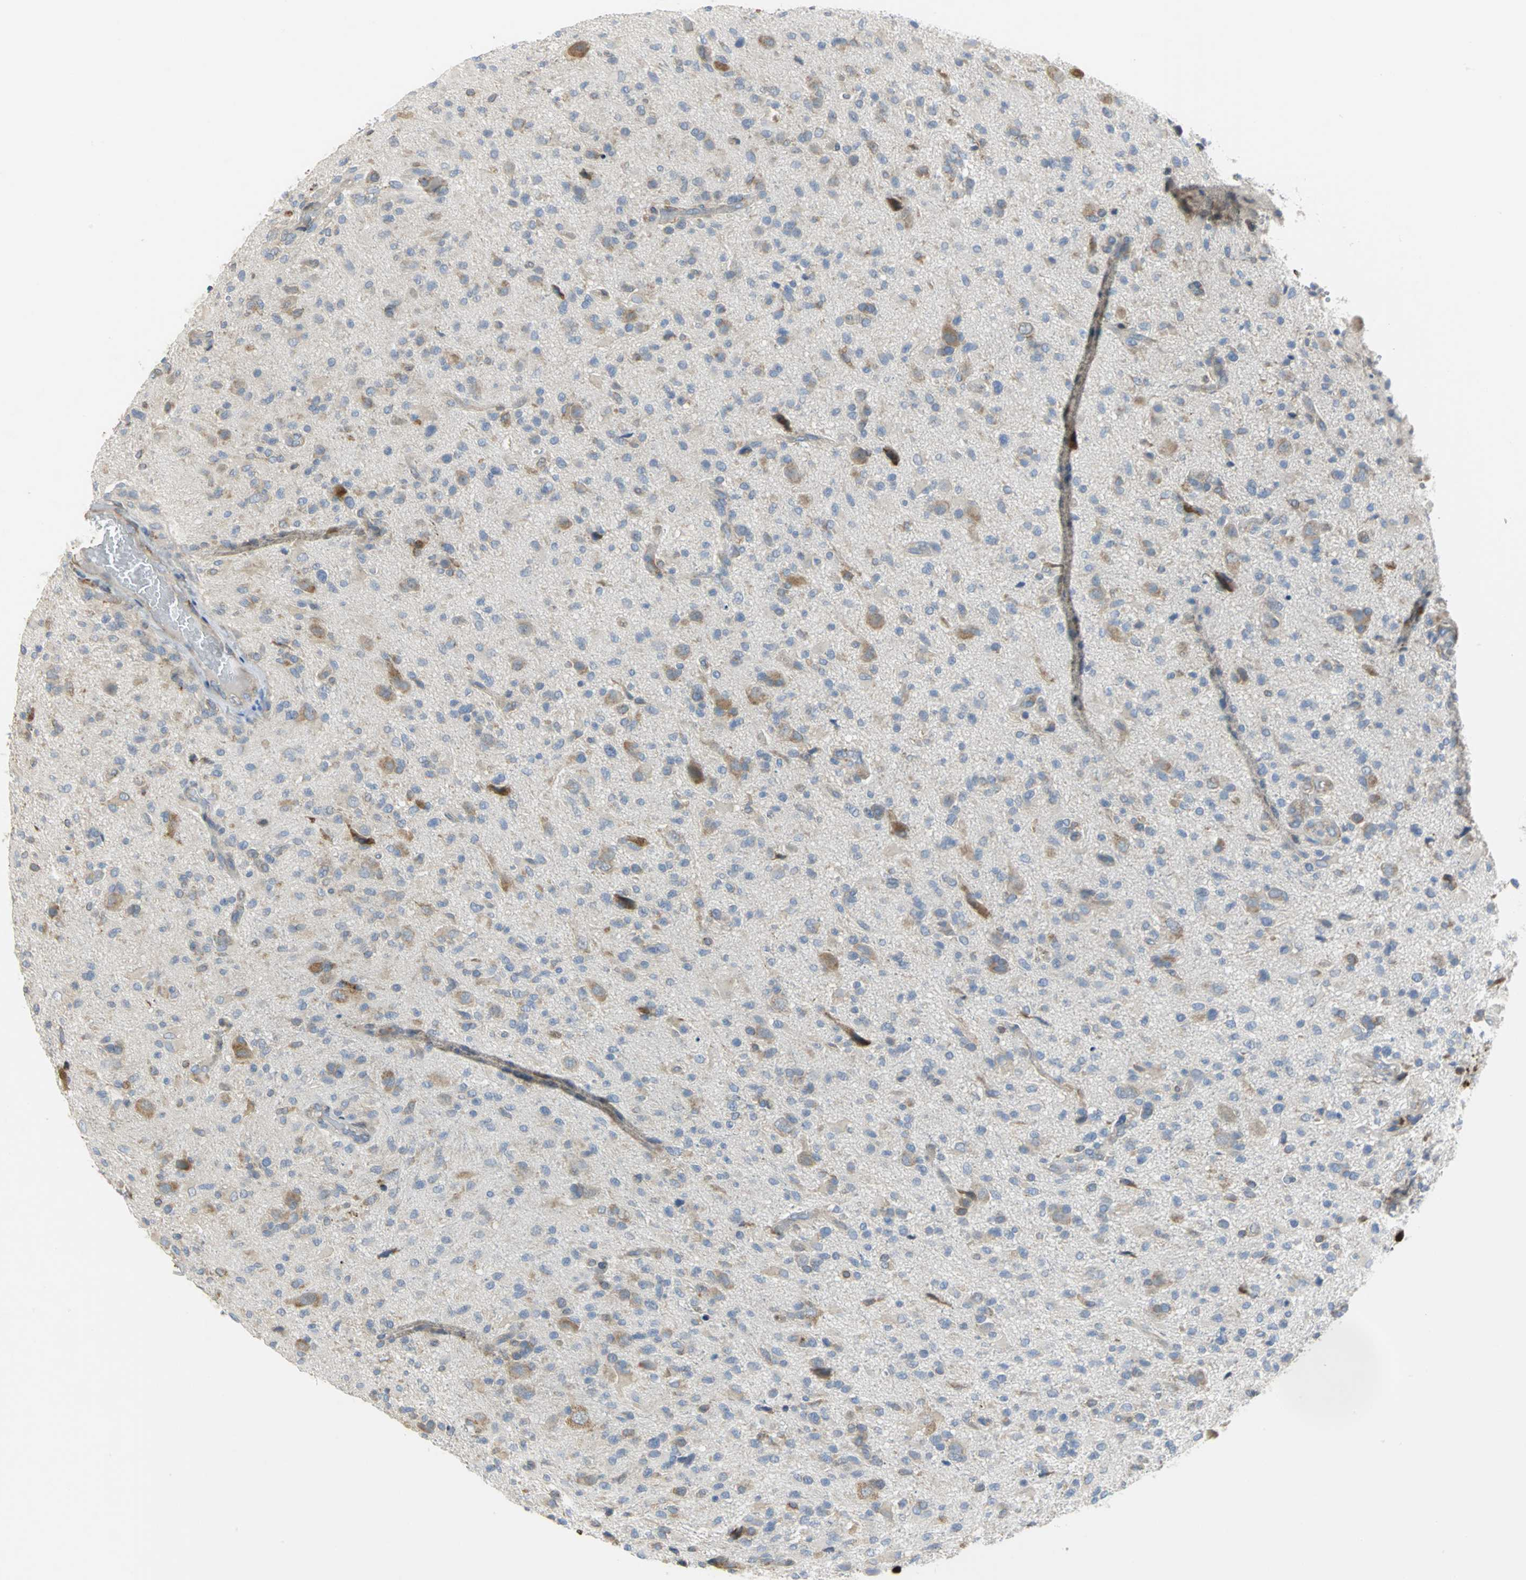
{"staining": {"intensity": "weak", "quantity": "25%-75%", "location": "cytoplasmic/membranous"}, "tissue": "glioma", "cell_type": "Tumor cells", "image_type": "cancer", "snomed": [{"axis": "morphology", "description": "Glioma, malignant, High grade"}, {"axis": "topography", "description": "Brain"}], "caption": "Glioma tissue shows weak cytoplasmic/membranous positivity in approximately 25%-75% of tumor cells", "gene": "SDF2L1", "patient": {"sex": "male", "age": 71}}